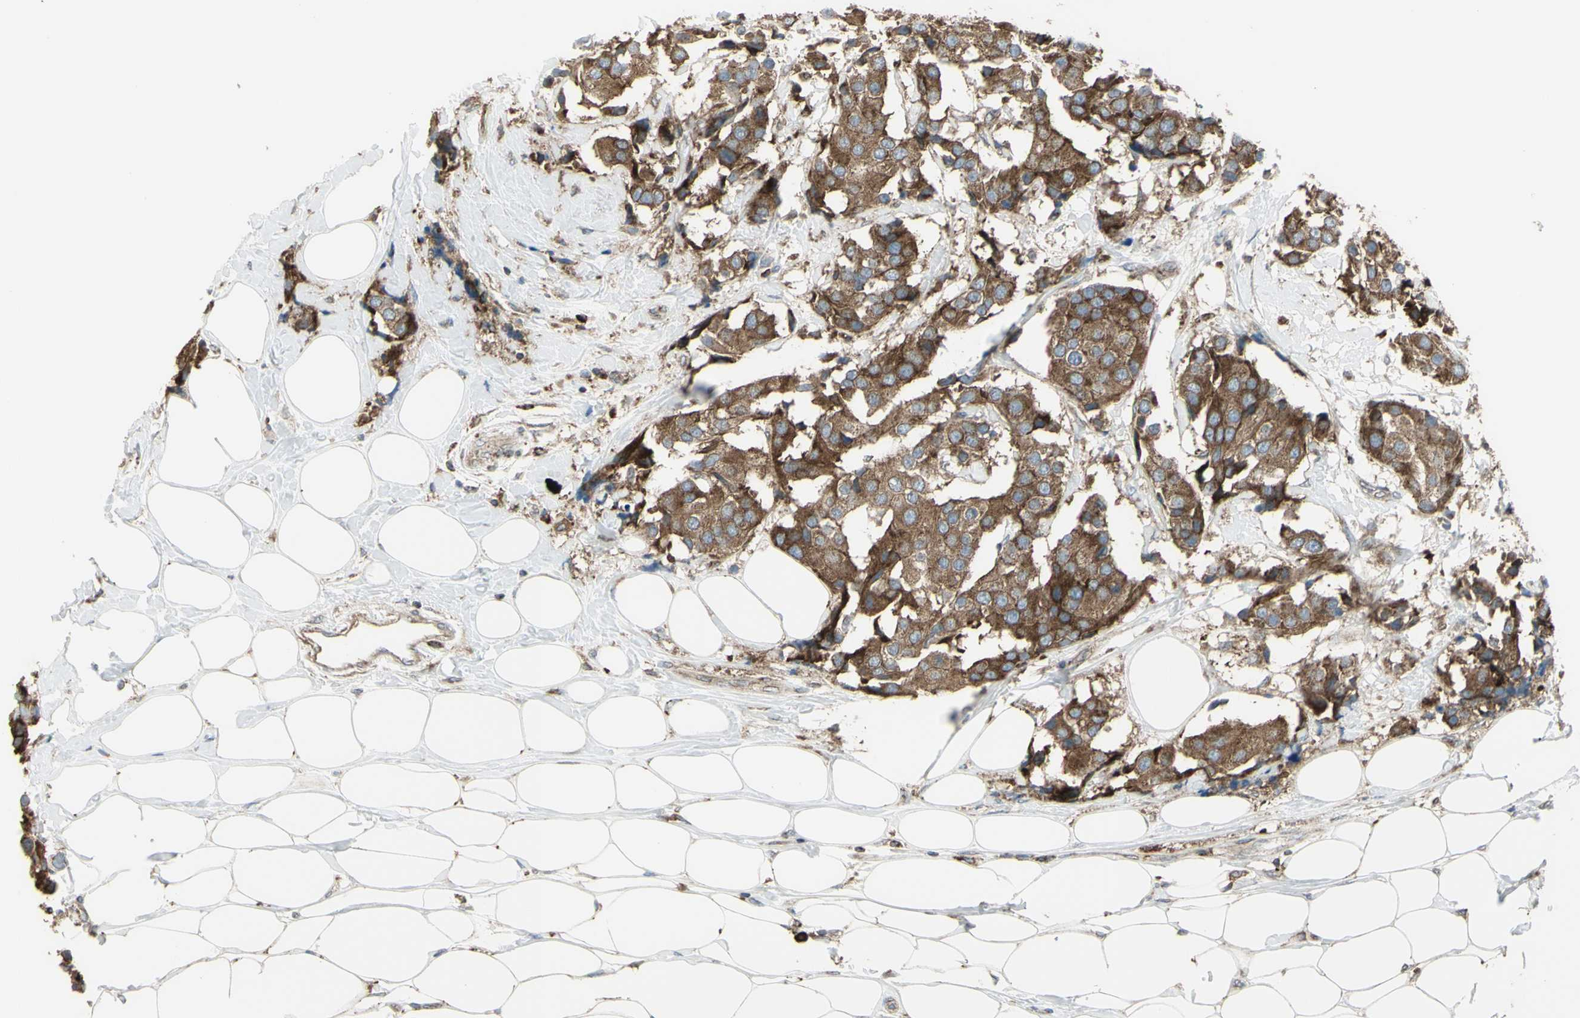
{"staining": {"intensity": "moderate", "quantity": ">75%", "location": "cytoplasmic/membranous"}, "tissue": "breast cancer", "cell_type": "Tumor cells", "image_type": "cancer", "snomed": [{"axis": "morphology", "description": "Normal tissue, NOS"}, {"axis": "morphology", "description": "Duct carcinoma"}, {"axis": "topography", "description": "Breast"}], "caption": "Breast intraductal carcinoma stained for a protein (brown) demonstrates moderate cytoplasmic/membranous positive positivity in about >75% of tumor cells.", "gene": "NAPA", "patient": {"sex": "female", "age": 39}}